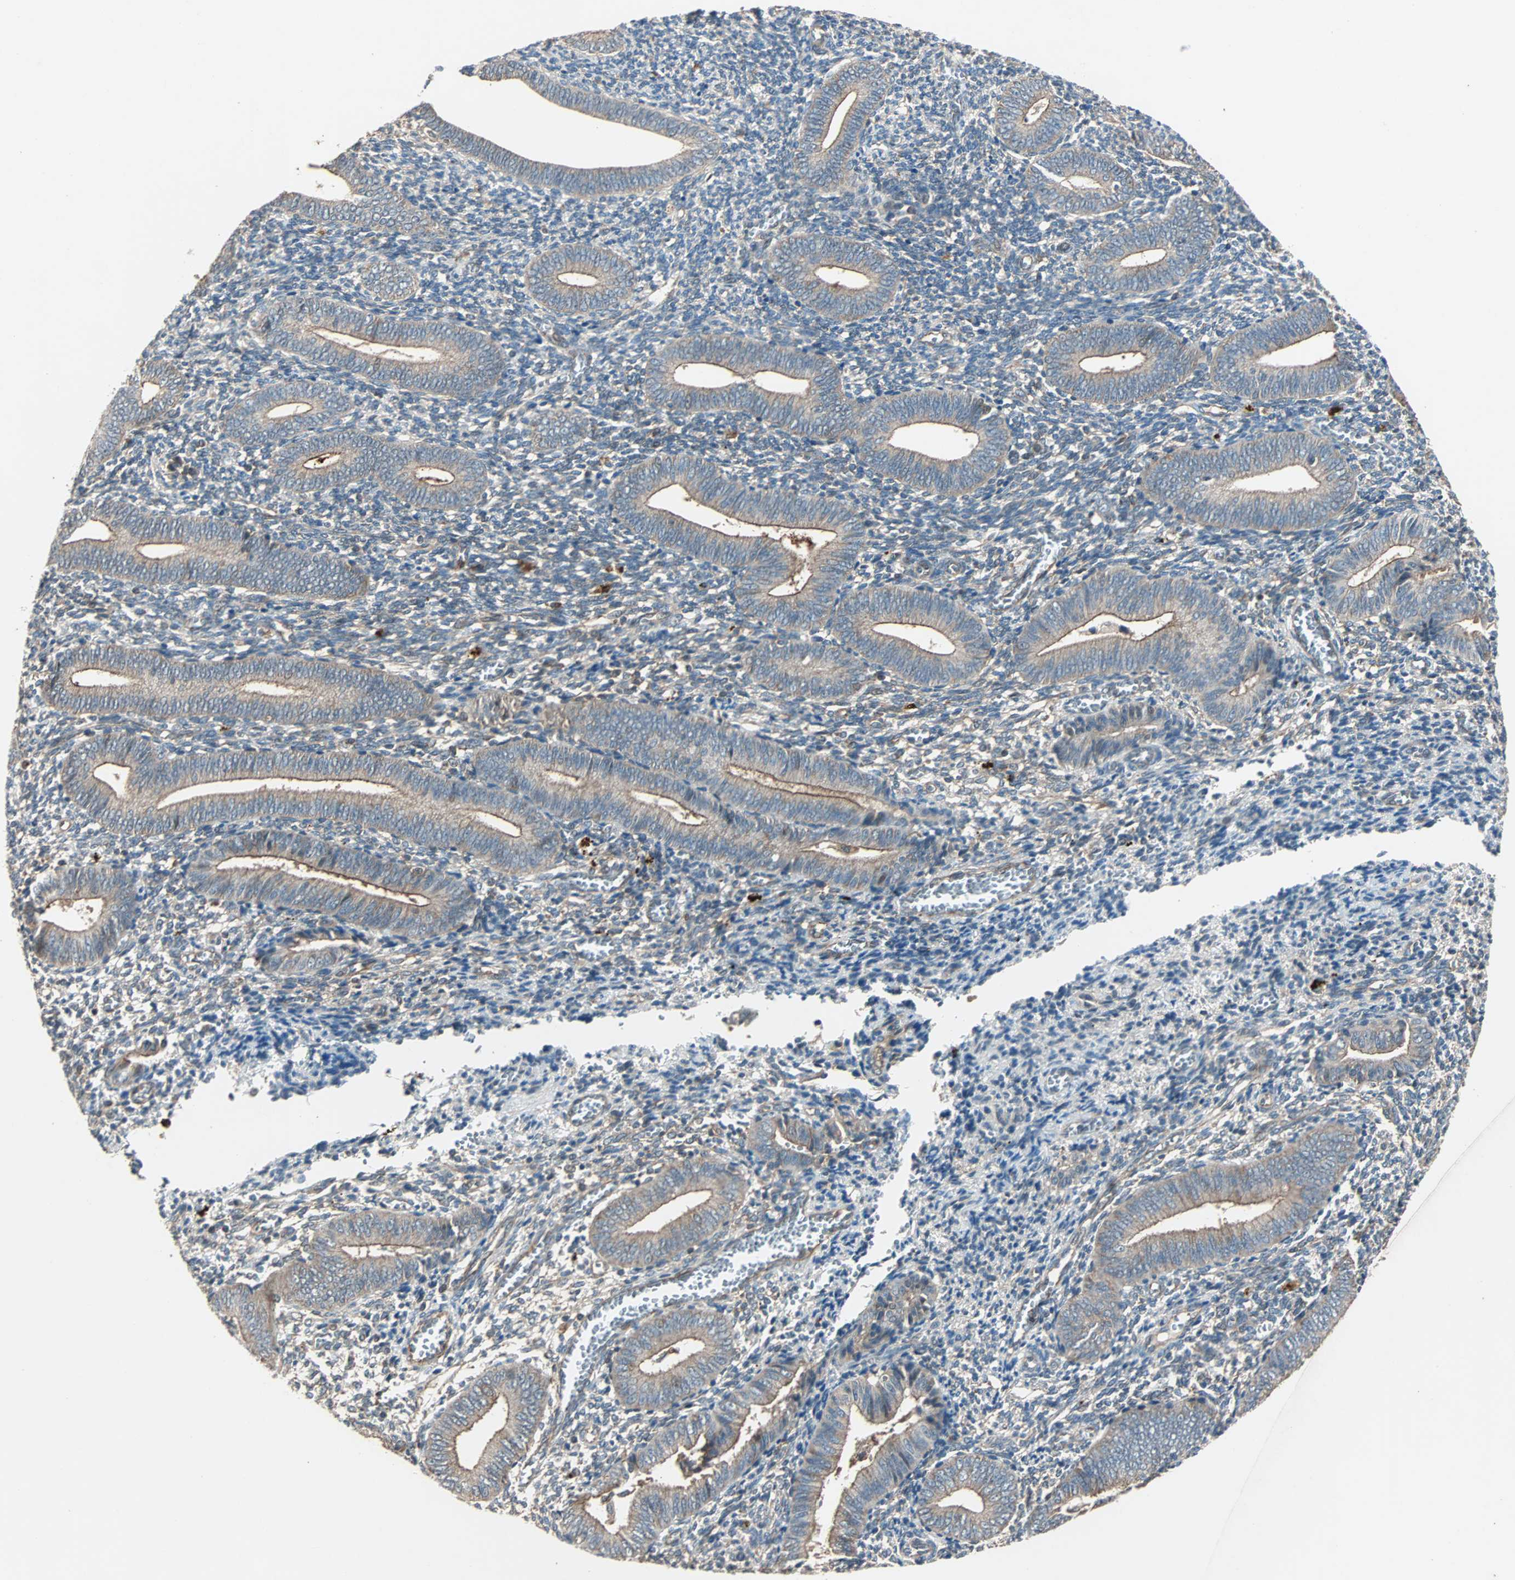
{"staining": {"intensity": "weak", "quantity": "25%-75%", "location": "cytoplasmic/membranous"}, "tissue": "endometrium", "cell_type": "Cells in endometrial stroma", "image_type": "normal", "snomed": [{"axis": "morphology", "description": "Normal tissue, NOS"}, {"axis": "topography", "description": "Uterus"}, {"axis": "topography", "description": "Endometrium"}], "caption": "The image exhibits staining of benign endometrium, revealing weak cytoplasmic/membranous protein expression (brown color) within cells in endometrial stroma.", "gene": "GCK", "patient": {"sex": "female", "age": 33}}